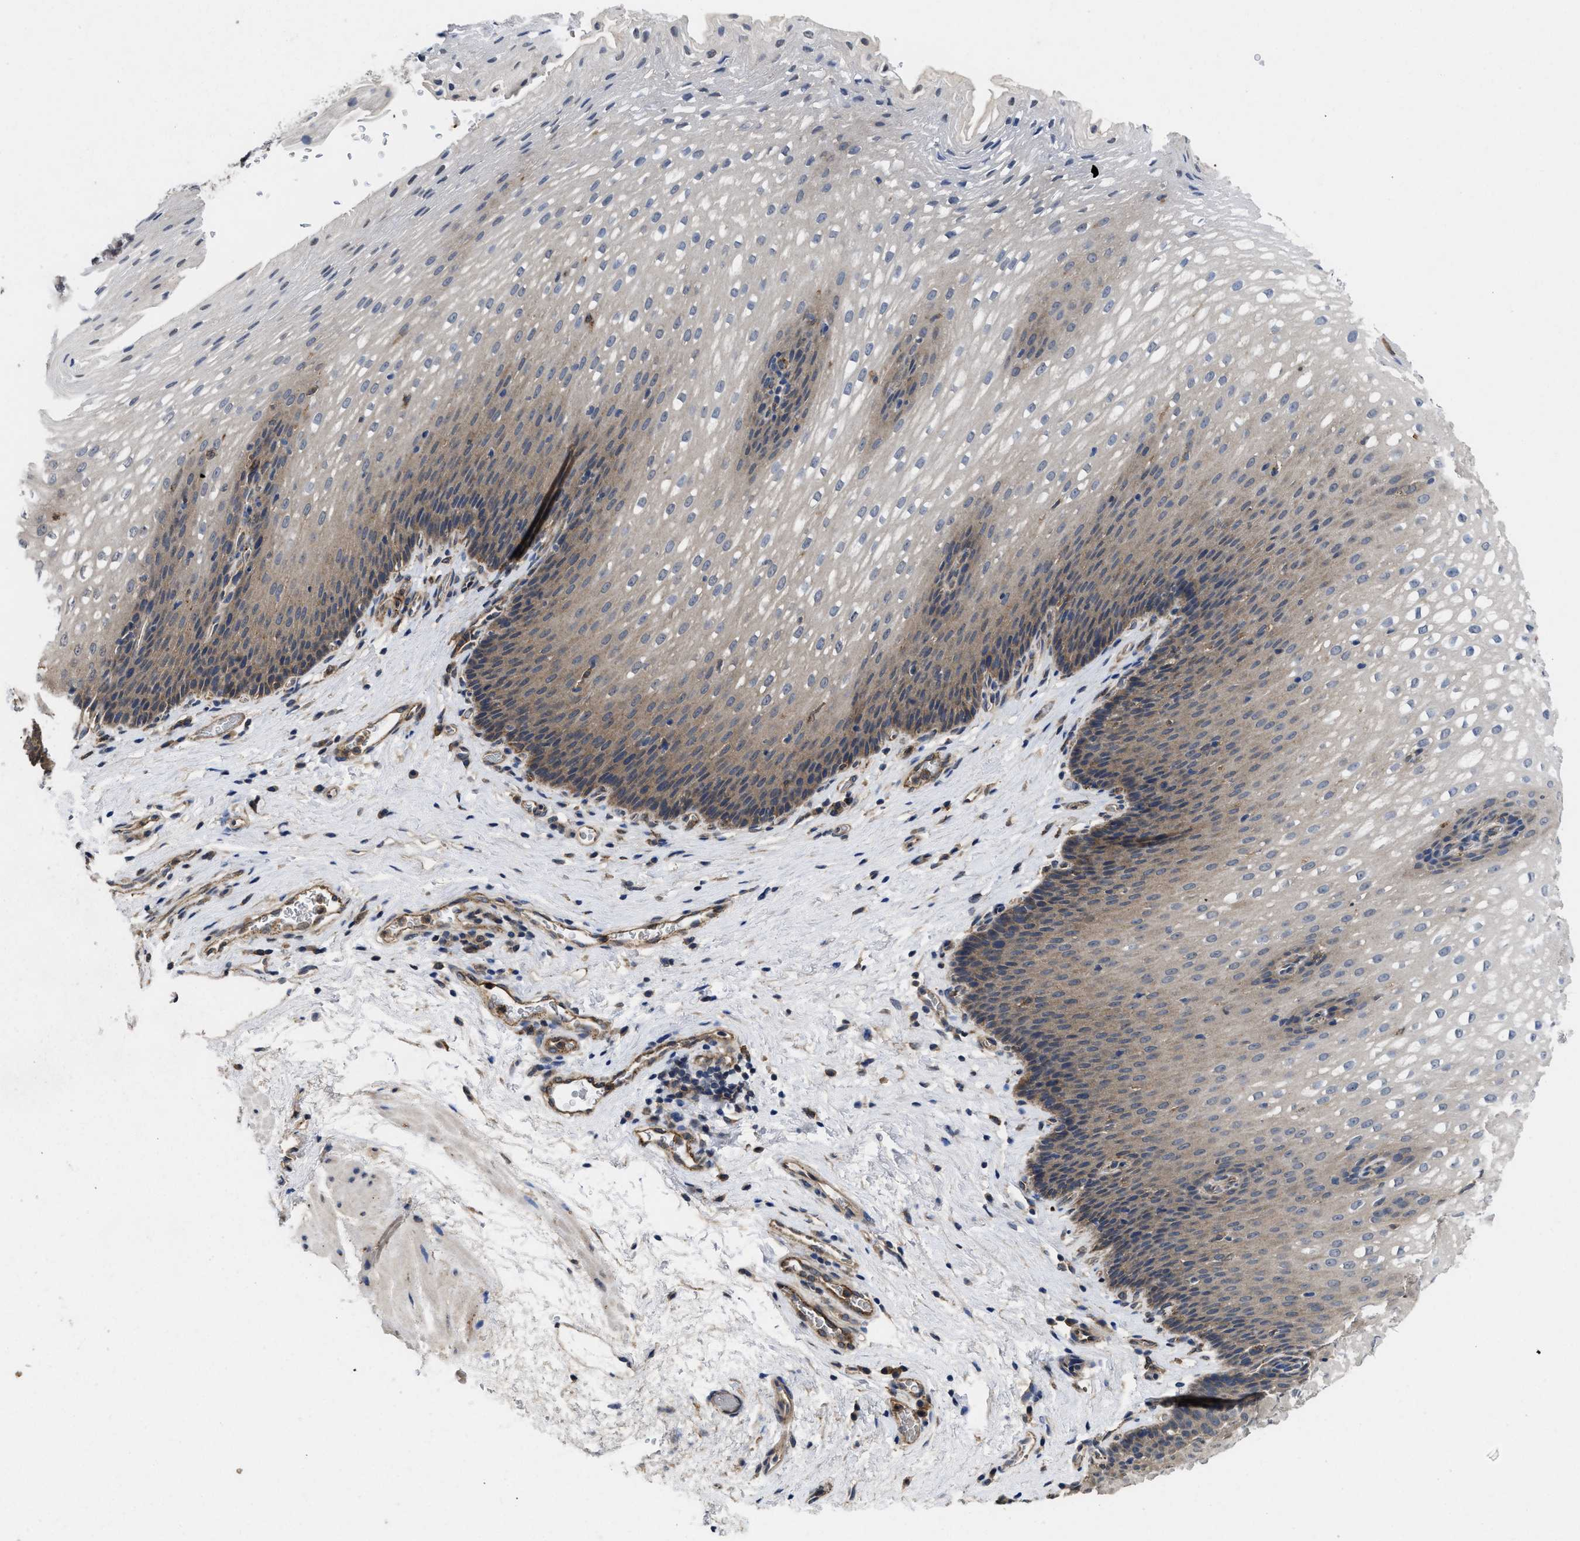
{"staining": {"intensity": "weak", "quantity": "<25%", "location": "cytoplasmic/membranous"}, "tissue": "esophagus", "cell_type": "Squamous epithelial cells", "image_type": "normal", "snomed": [{"axis": "morphology", "description": "Normal tissue, NOS"}, {"axis": "topography", "description": "Esophagus"}], "caption": "This is an immunohistochemistry micrograph of normal esophagus. There is no positivity in squamous epithelial cells.", "gene": "PKD2", "patient": {"sex": "male", "age": 48}}